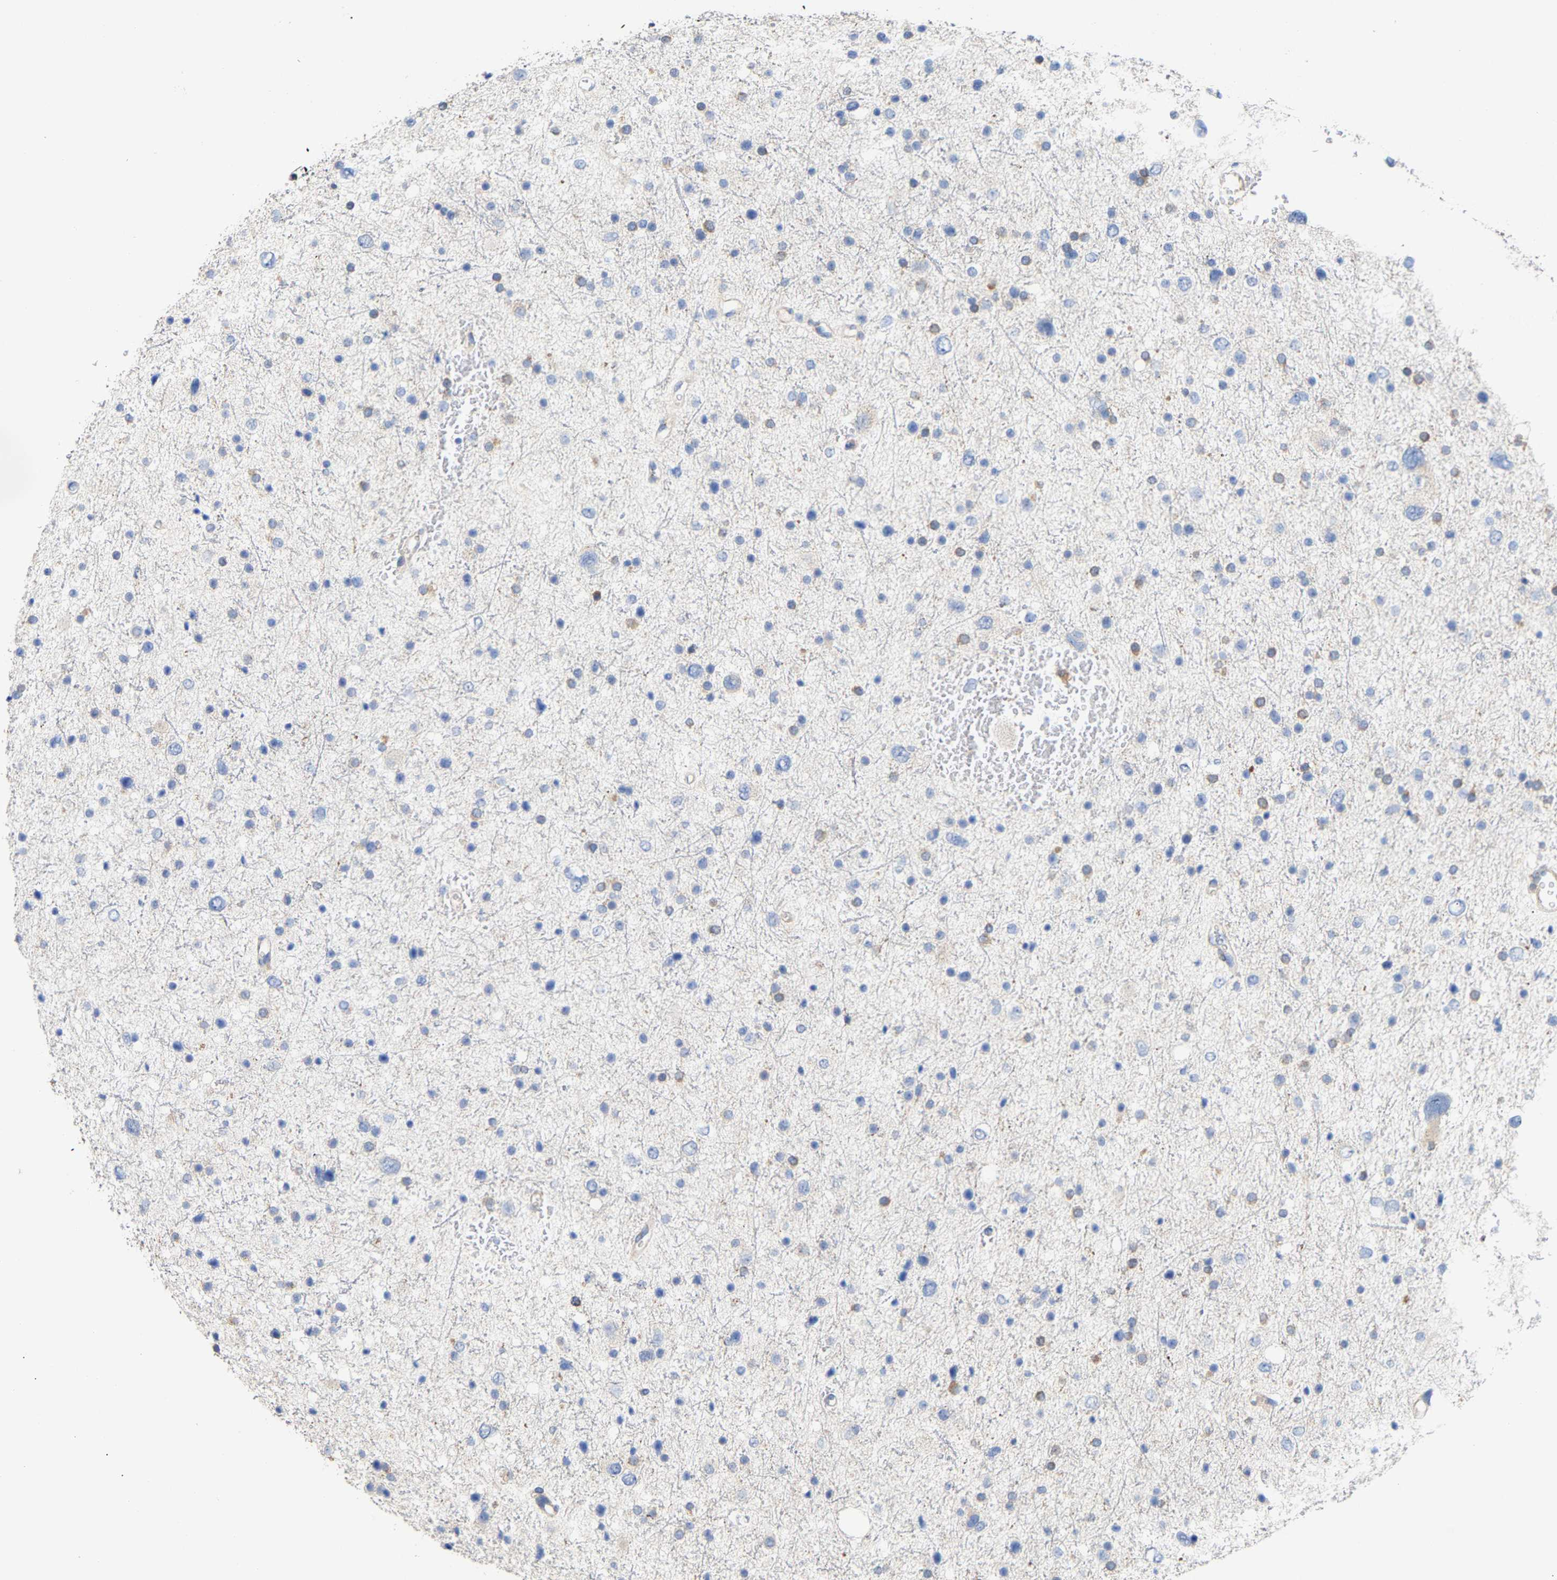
{"staining": {"intensity": "weak", "quantity": "<25%", "location": "cytoplasmic/membranous"}, "tissue": "glioma", "cell_type": "Tumor cells", "image_type": "cancer", "snomed": [{"axis": "morphology", "description": "Glioma, malignant, Low grade"}, {"axis": "topography", "description": "Brain"}], "caption": "IHC histopathology image of glioma stained for a protein (brown), which exhibits no staining in tumor cells.", "gene": "PPP1R15A", "patient": {"sex": "female", "age": 37}}